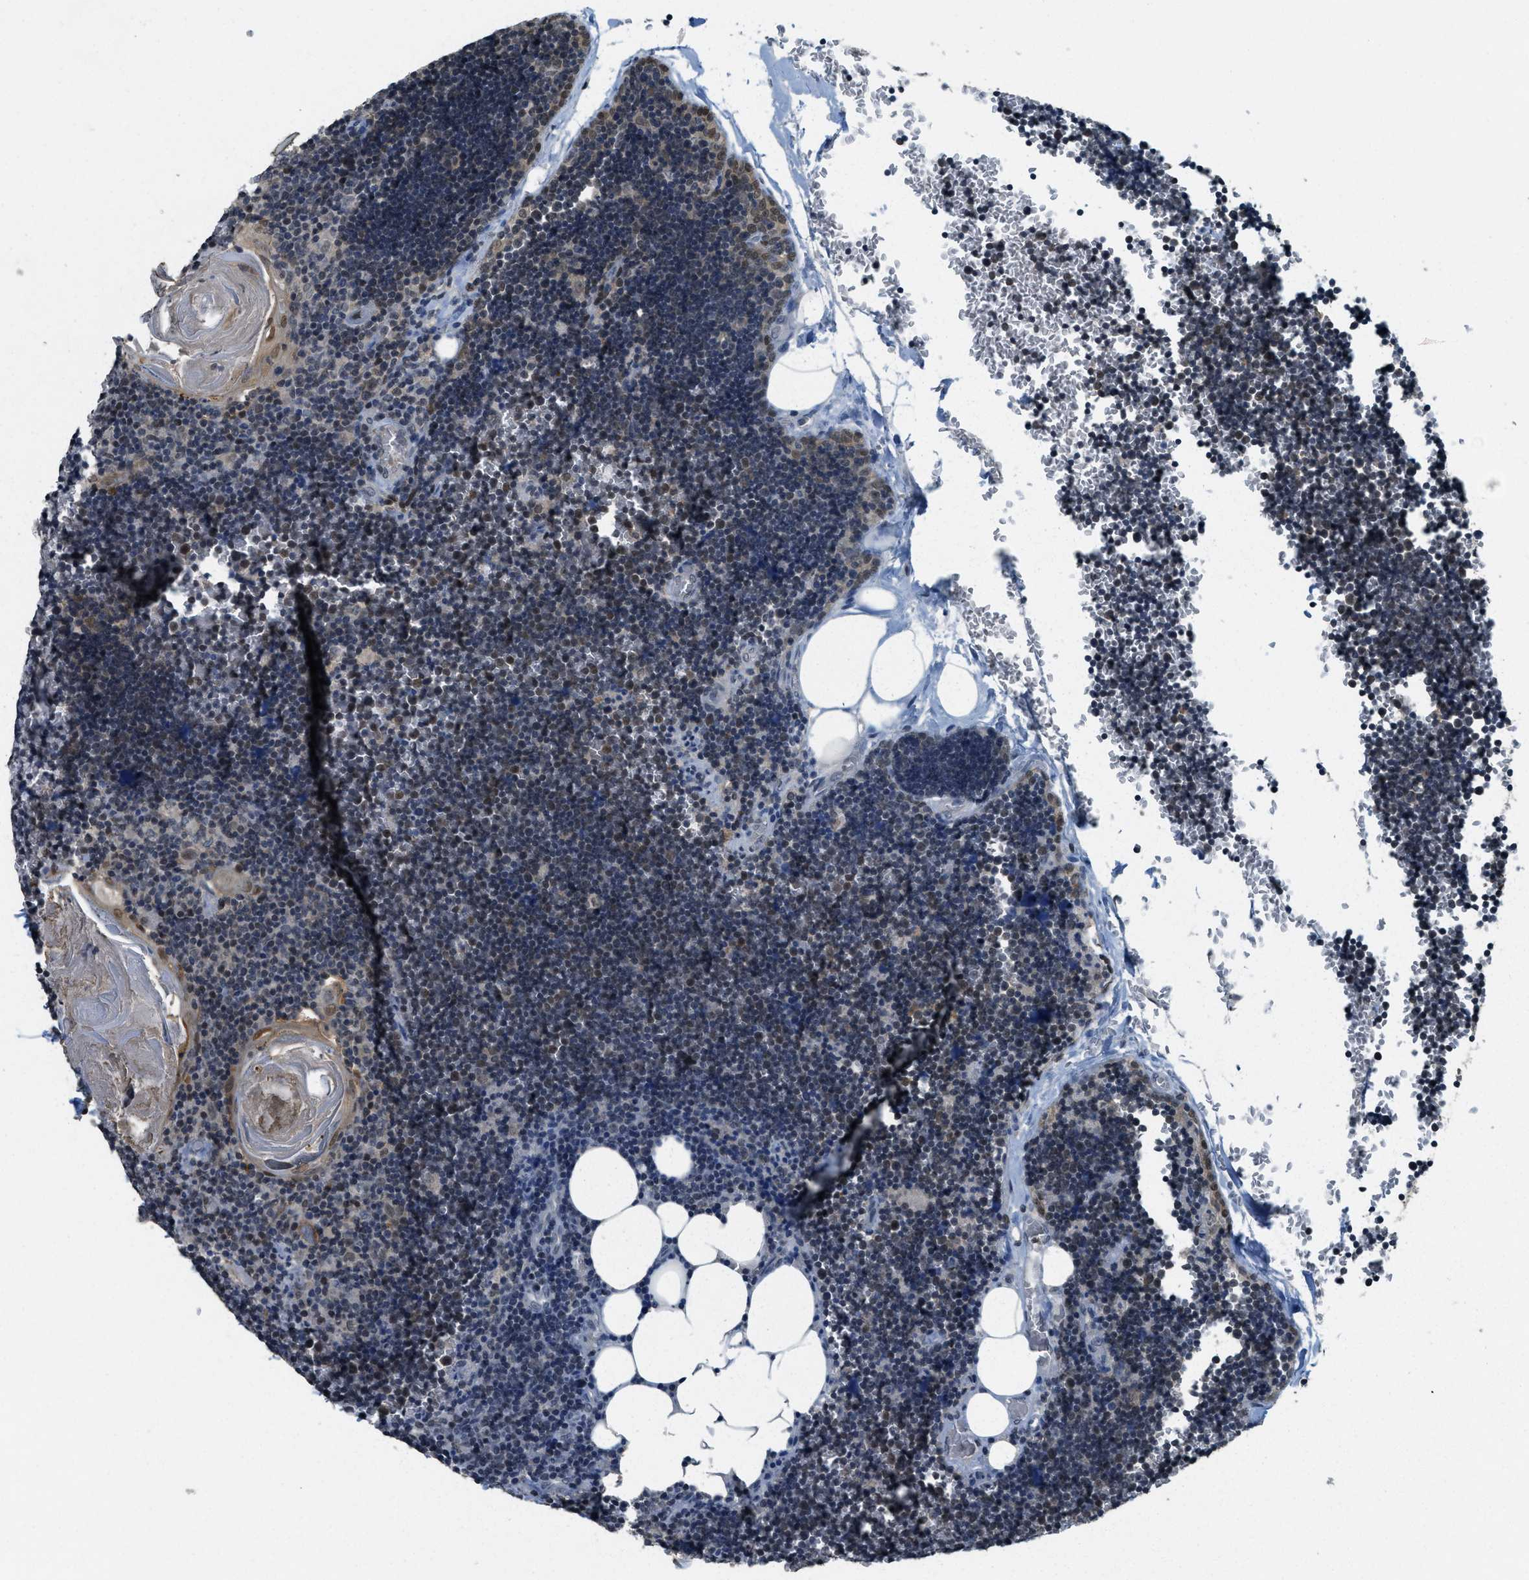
{"staining": {"intensity": "moderate", "quantity": "25%-75%", "location": "cytoplasmic/membranous,nuclear"}, "tissue": "lymph node", "cell_type": "Germinal center cells", "image_type": "normal", "snomed": [{"axis": "morphology", "description": "Normal tissue, NOS"}, {"axis": "topography", "description": "Lymph node"}], "caption": "Brown immunohistochemical staining in normal lymph node exhibits moderate cytoplasmic/membranous,nuclear positivity in about 25%-75% of germinal center cells. (brown staining indicates protein expression, while blue staining denotes nuclei).", "gene": "DNAJB1", "patient": {"sex": "male", "age": 33}}